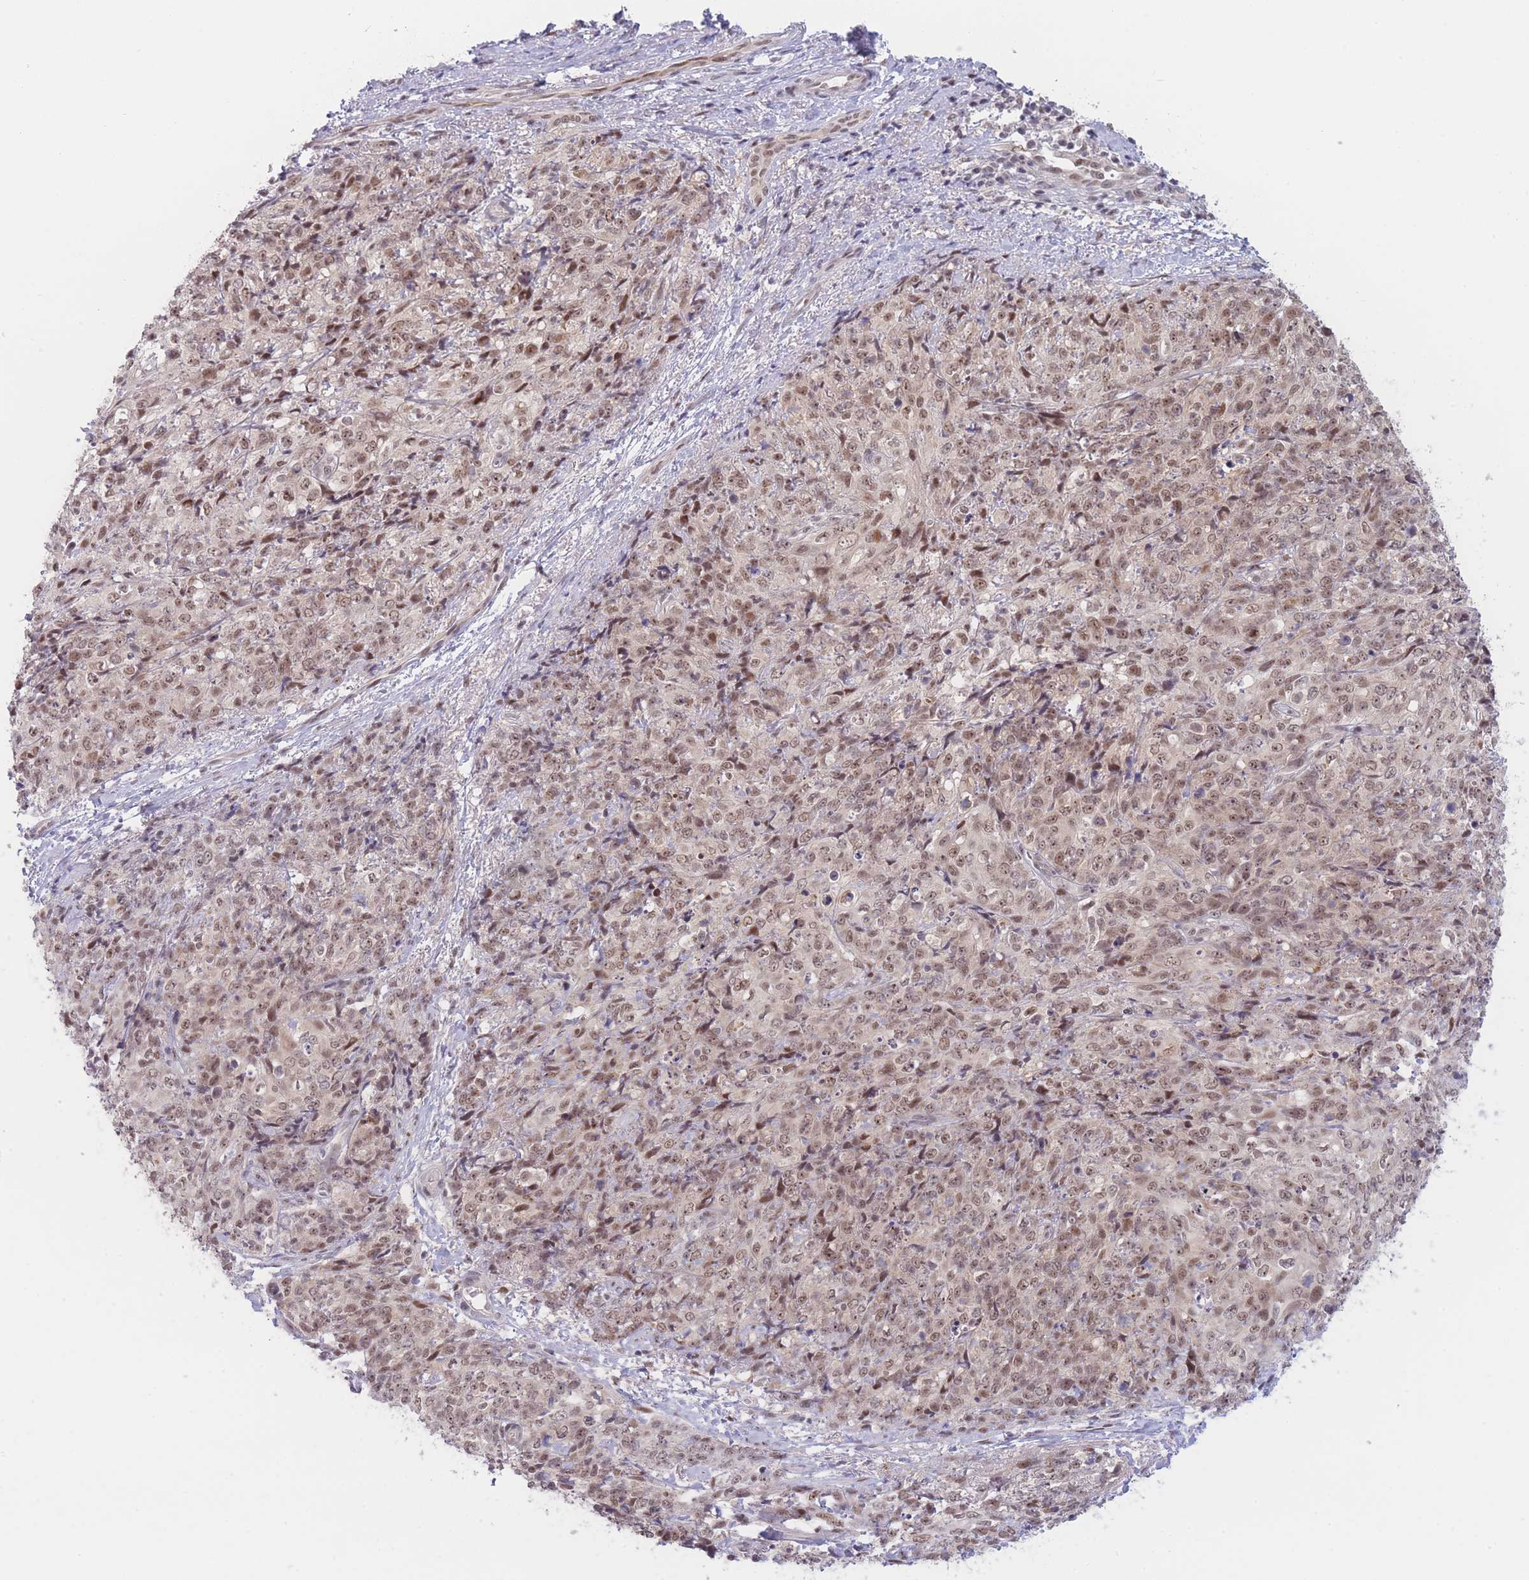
{"staining": {"intensity": "moderate", "quantity": ">75%", "location": "nuclear"}, "tissue": "skin cancer", "cell_type": "Tumor cells", "image_type": "cancer", "snomed": [{"axis": "morphology", "description": "Squamous cell carcinoma, NOS"}, {"axis": "topography", "description": "Skin"}, {"axis": "topography", "description": "Vulva"}], "caption": "Skin cancer tissue shows moderate nuclear staining in about >75% of tumor cells The staining was performed using DAB, with brown indicating positive protein expression. Nuclei are stained blue with hematoxylin.", "gene": "DEAF1", "patient": {"sex": "female", "age": 85}}